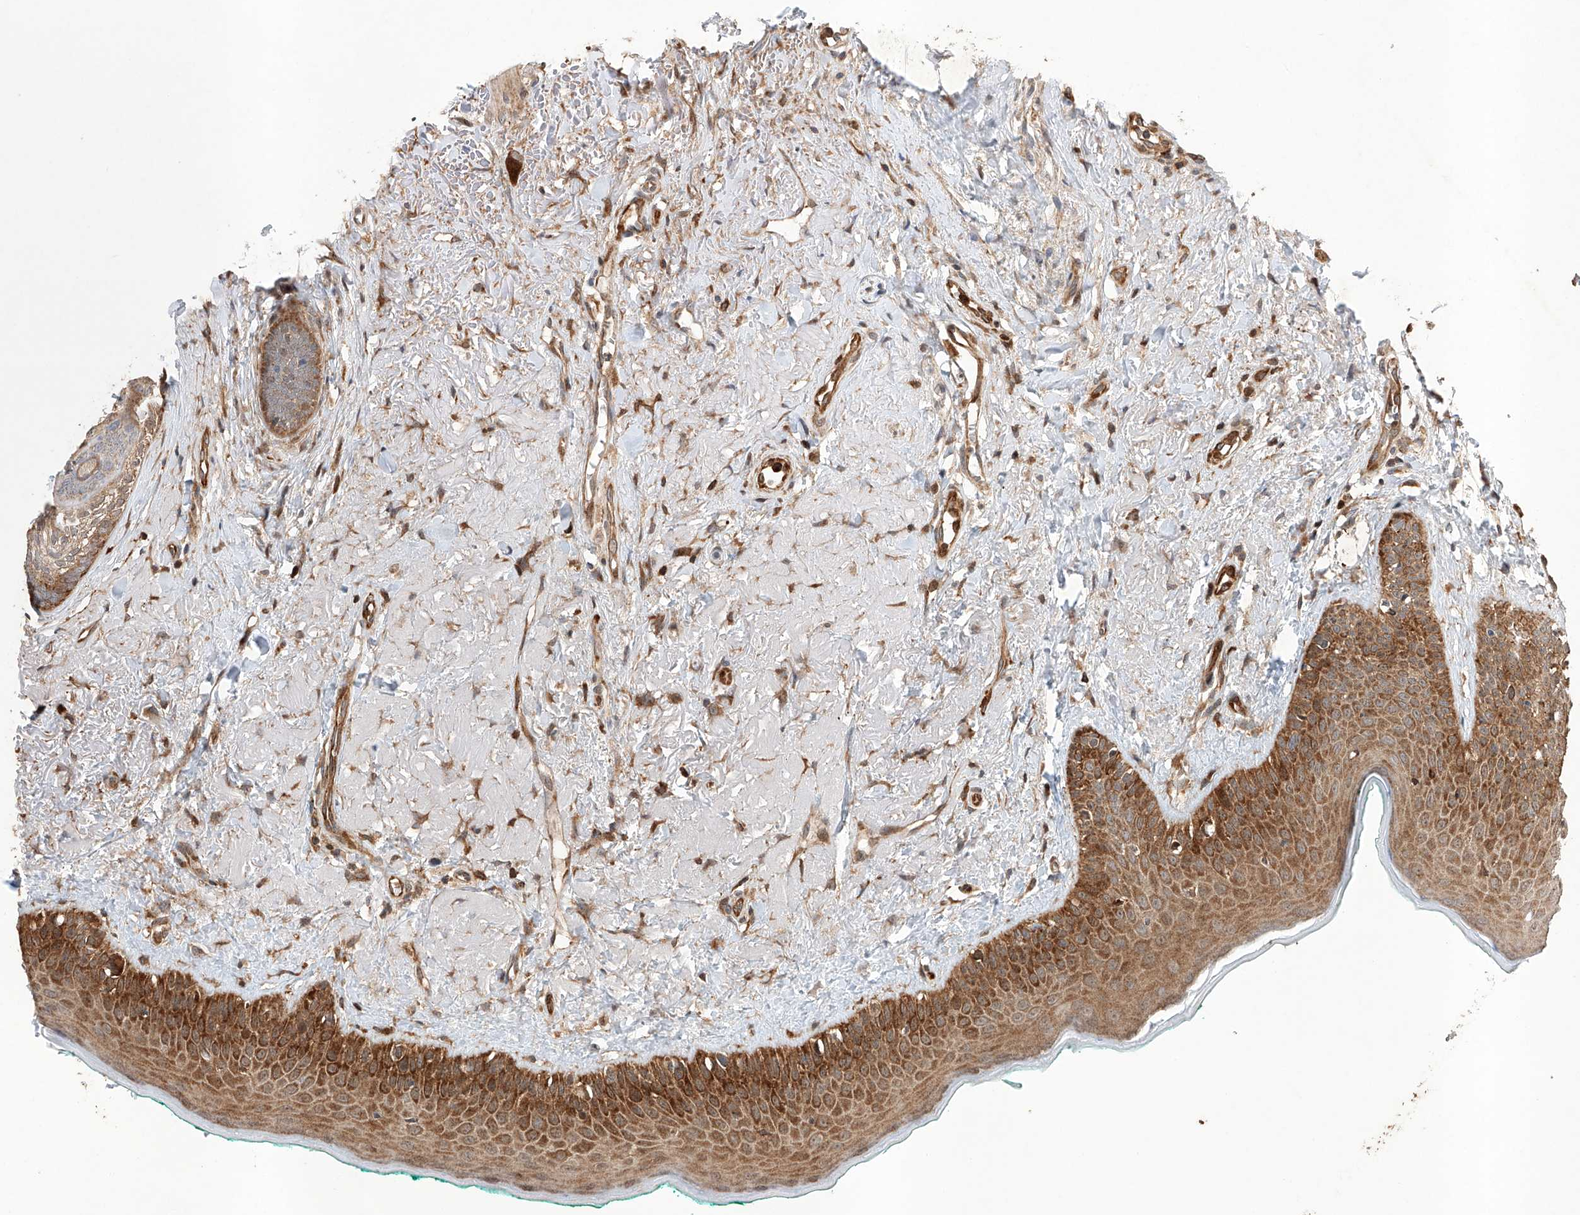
{"staining": {"intensity": "strong", "quantity": ">75%", "location": "cytoplasmic/membranous"}, "tissue": "oral mucosa", "cell_type": "Squamous epithelial cells", "image_type": "normal", "snomed": [{"axis": "morphology", "description": "Normal tissue, NOS"}, {"axis": "topography", "description": "Oral tissue"}], "caption": "Immunohistochemical staining of normal human oral mucosa demonstrates >75% levels of strong cytoplasmic/membranous protein positivity in about >75% of squamous epithelial cells.", "gene": "TIMM23", "patient": {"sex": "female", "age": 70}}